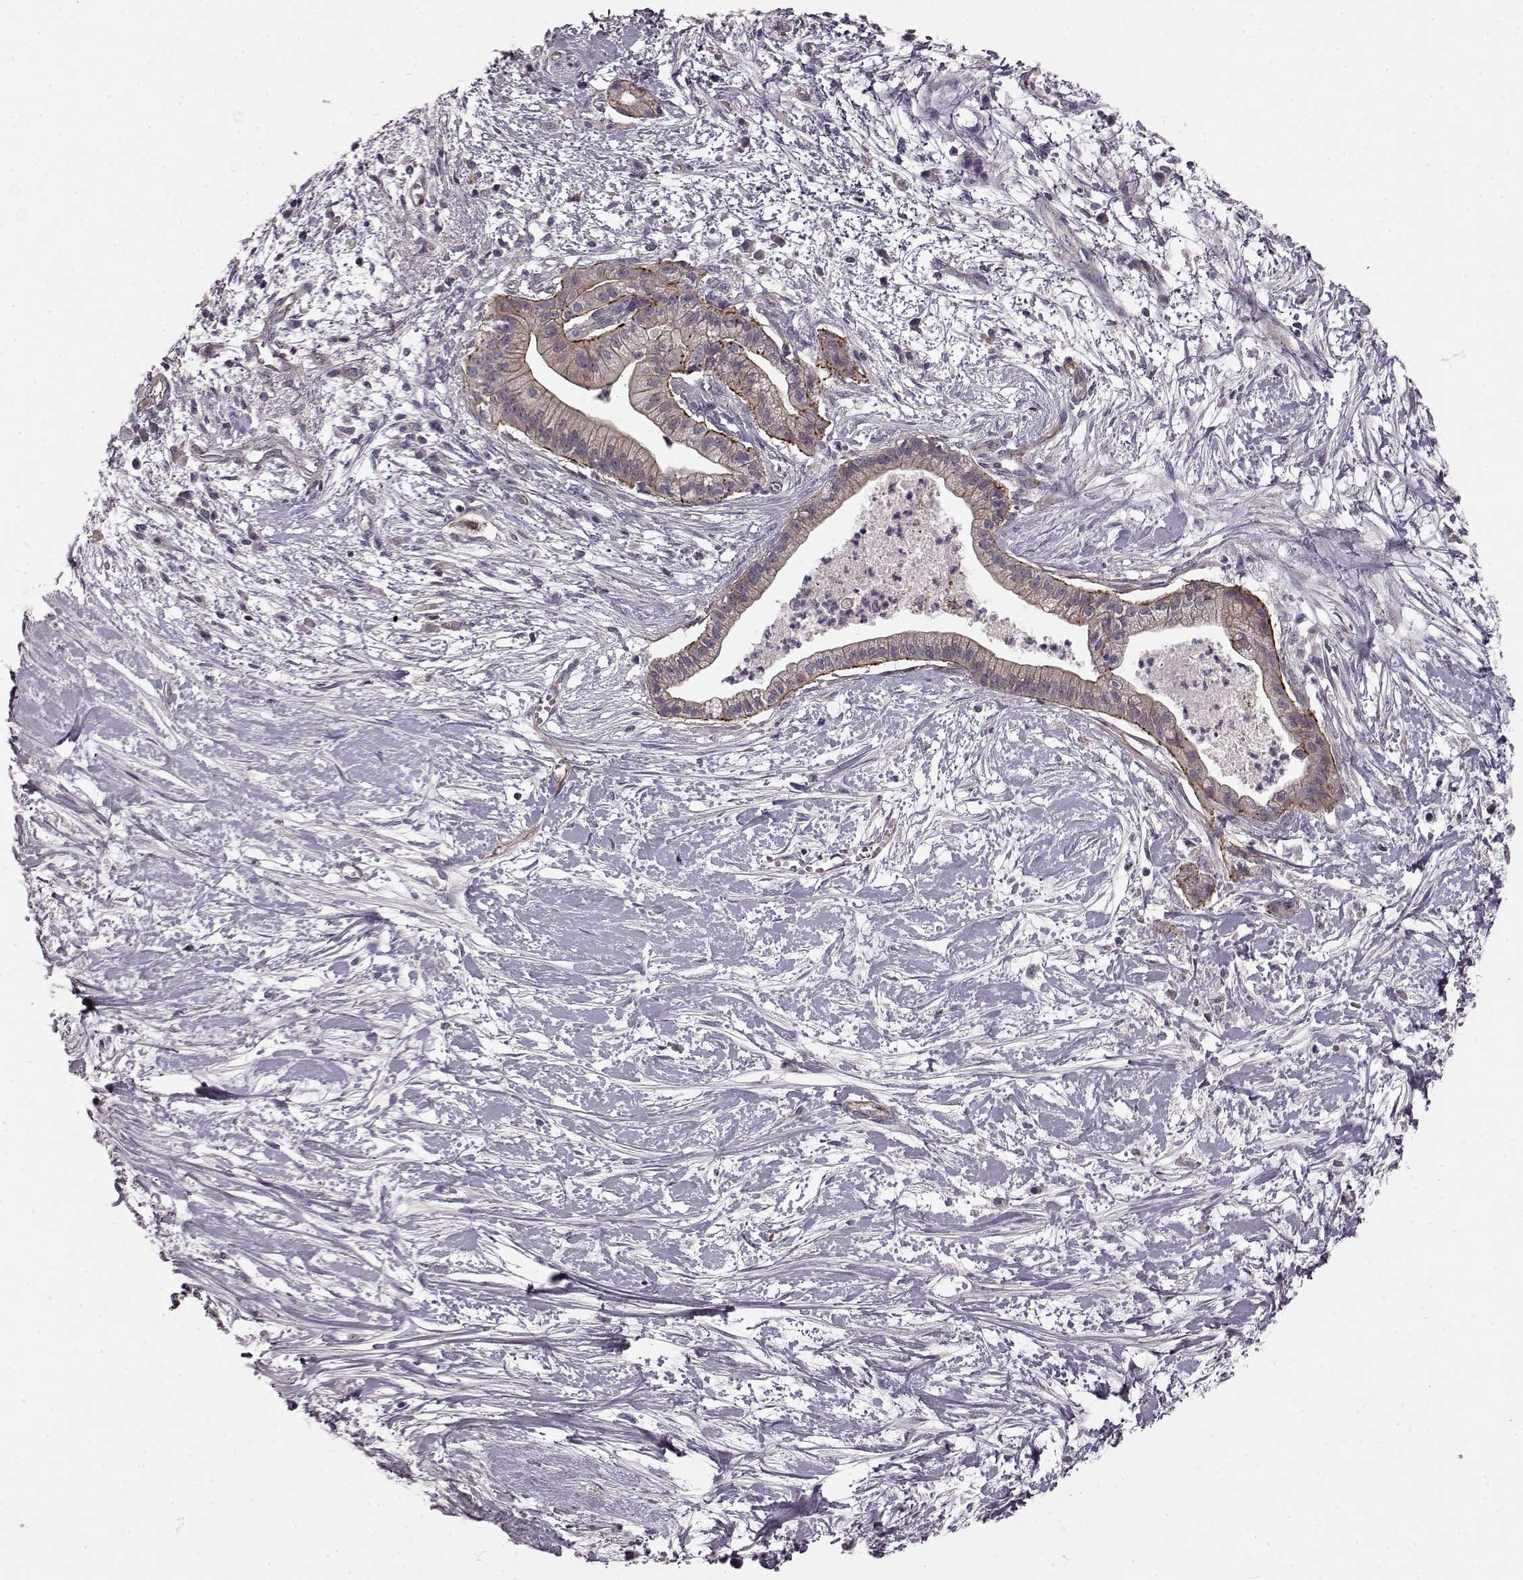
{"staining": {"intensity": "moderate", "quantity": "25%-75%", "location": "cytoplasmic/membranous"}, "tissue": "pancreatic cancer", "cell_type": "Tumor cells", "image_type": "cancer", "snomed": [{"axis": "morphology", "description": "Normal tissue, NOS"}, {"axis": "morphology", "description": "Adenocarcinoma, NOS"}, {"axis": "topography", "description": "Lymph node"}, {"axis": "topography", "description": "Pancreas"}], "caption": "Protein staining of pancreatic cancer tissue demonstrates moderate cytoplasmic/membranous expression in about 25%-75% of tumor cells.", "gene": "SLC22A18", "patient": {"sex": "female", "age": 58}}